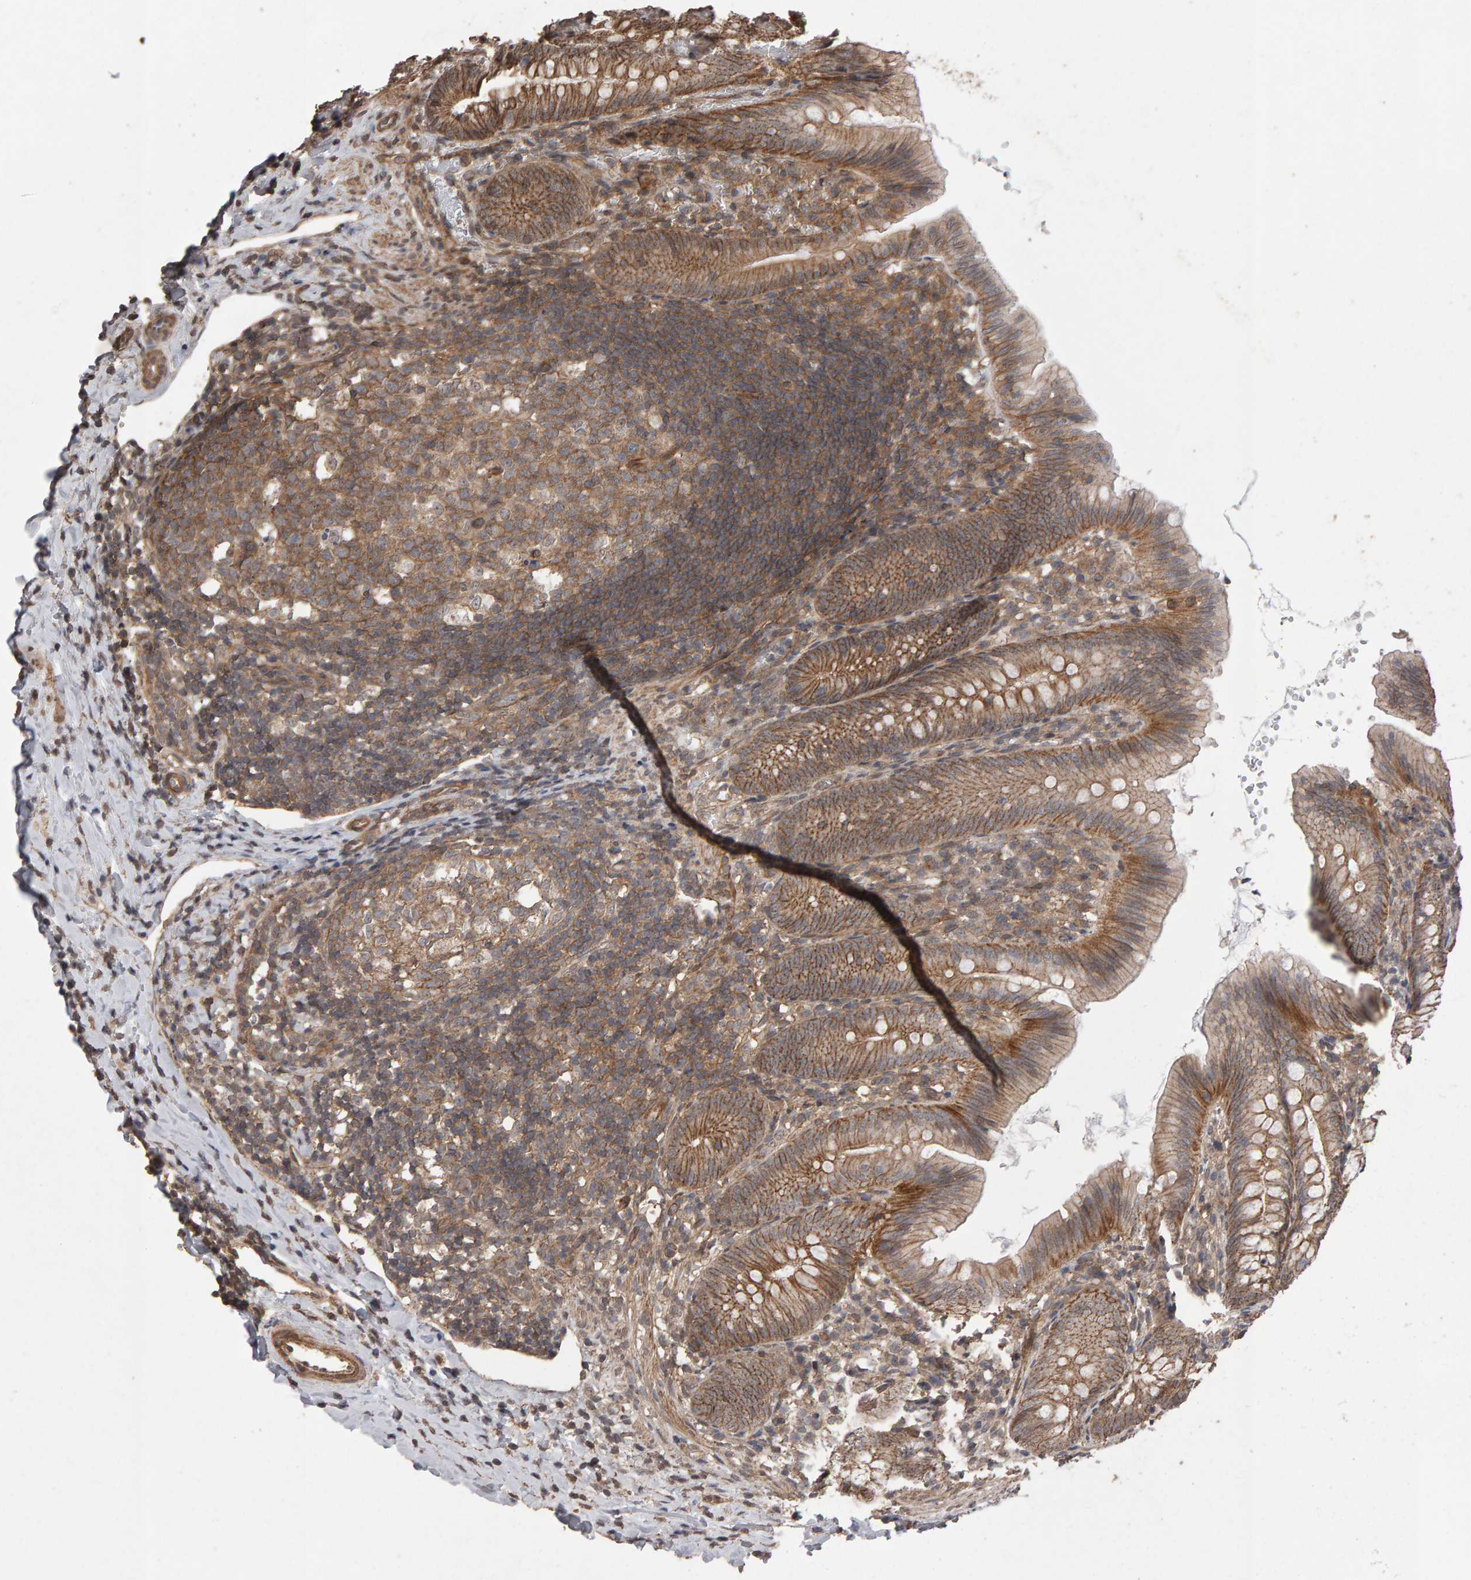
{"staining": {"intensity": "strong", "quantity": ">75%", "location": "cytoplasmic/membranous"}, "tissue": "appendix", "cell_type": "Glandular cells", "image_type": "normal", "snomed": [{"axis": "morphology", "description": "Normal tissue, NOS"}, {"axis": "topography", "description": "Appendix"}], "caption": "Immunohistochemistry (IHC) histopathology image of unremarkable appendix stained for a protein (brown), which exhibits high levels of strong cytoplasmic/membranous positivity in about >75% of glandular cells.", "gene": "SCRIB", "patient": {"sex": "male", "age": 1}}